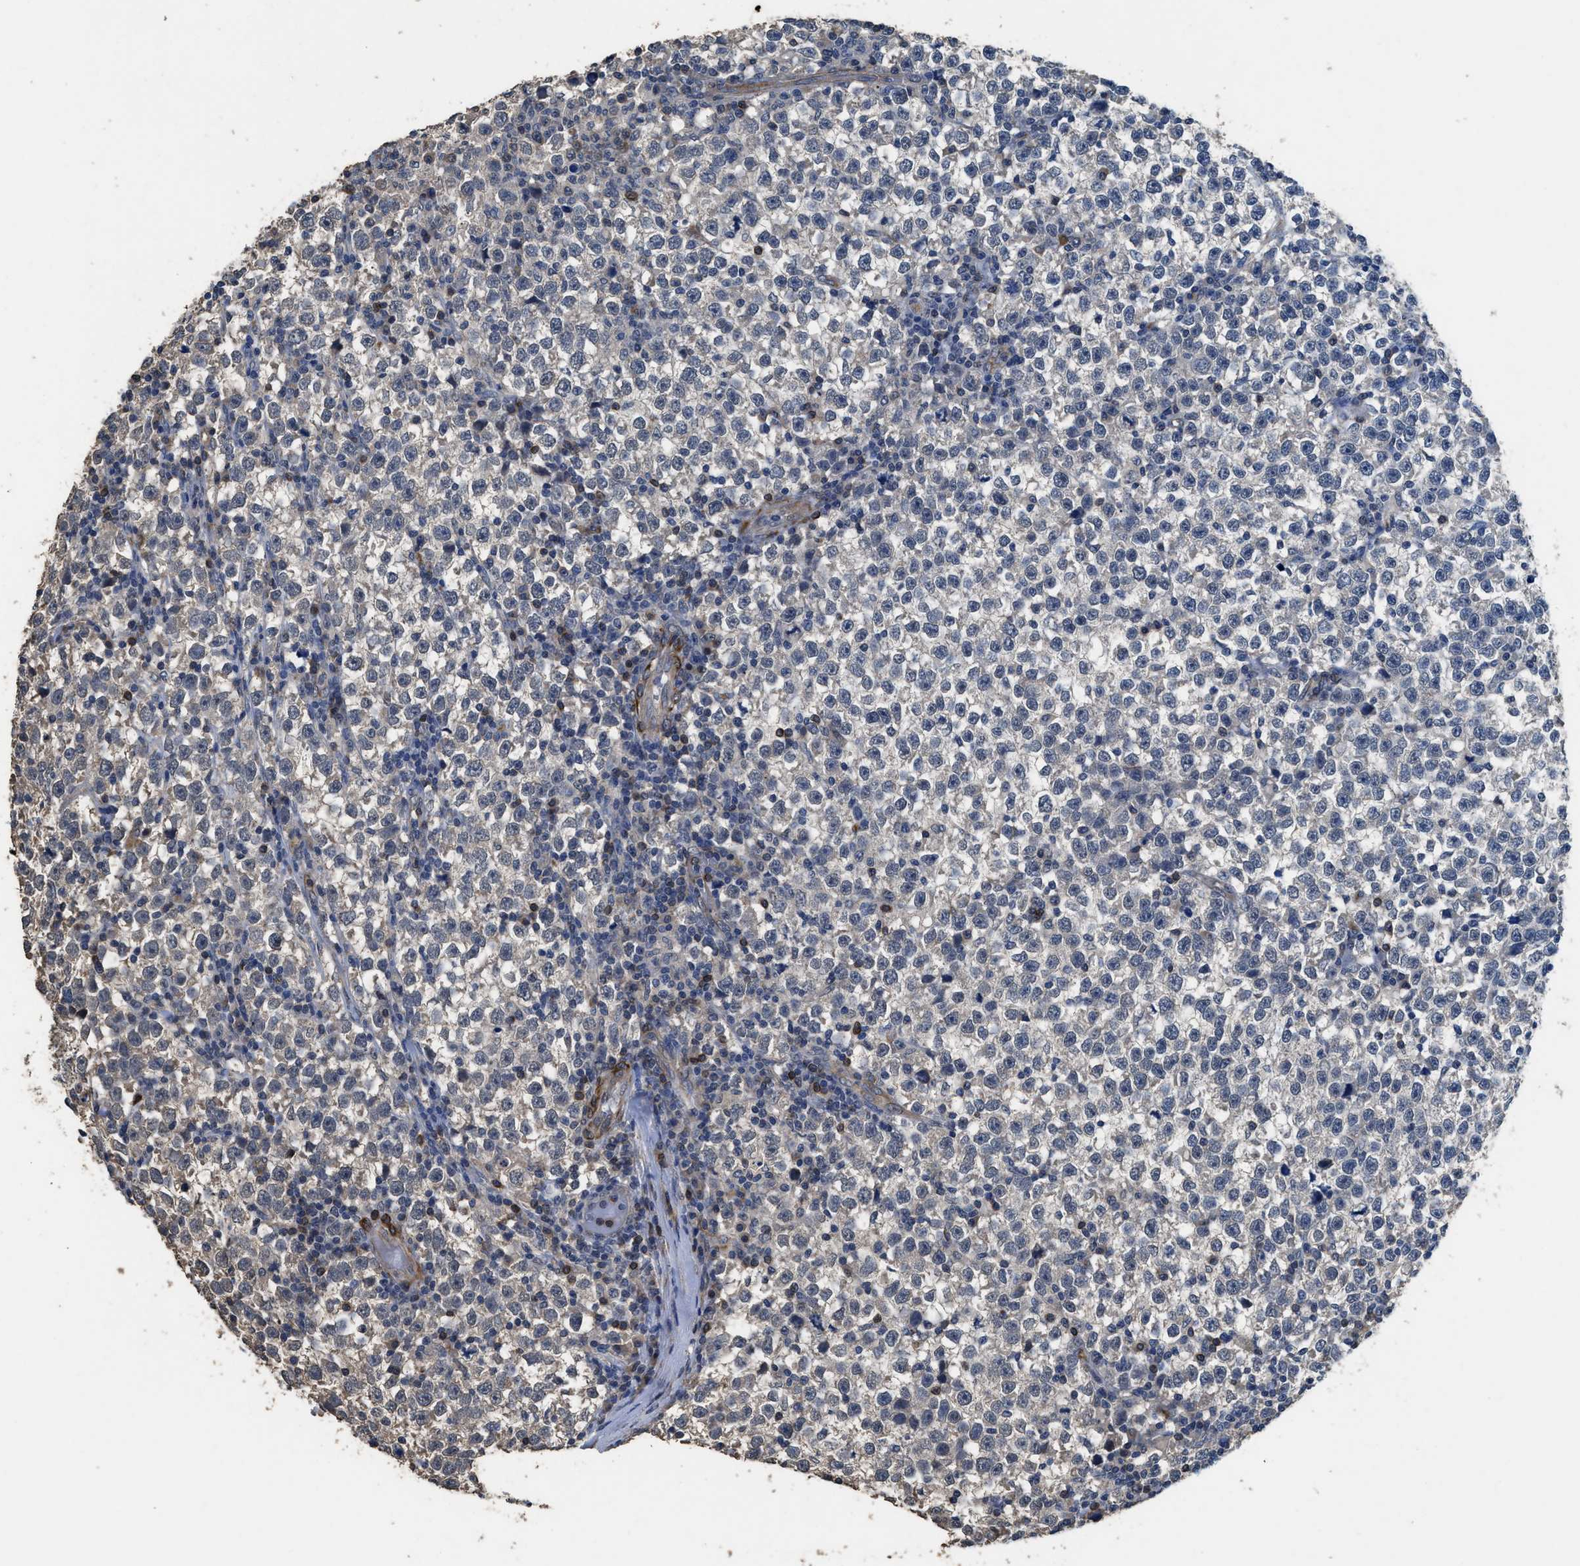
{"staining": {"intensity": "negative", "quantity": "none", "location": "none"}, "tissue": "testis cancer", "cell_type": "Tumor cells", "image_type": "cancer", "snomed": [{"axis": "morphology", "description": "Seminoma, NOS"}, {"axis": "topography", "description": "Testis"}], "caption": "This is an immunohistochemistry histopathology image of human testis cancer (seminoma). There is no expression in tumor cells.", "gene": "SYNM", "patient": {"sex": "male", "age": 43}}